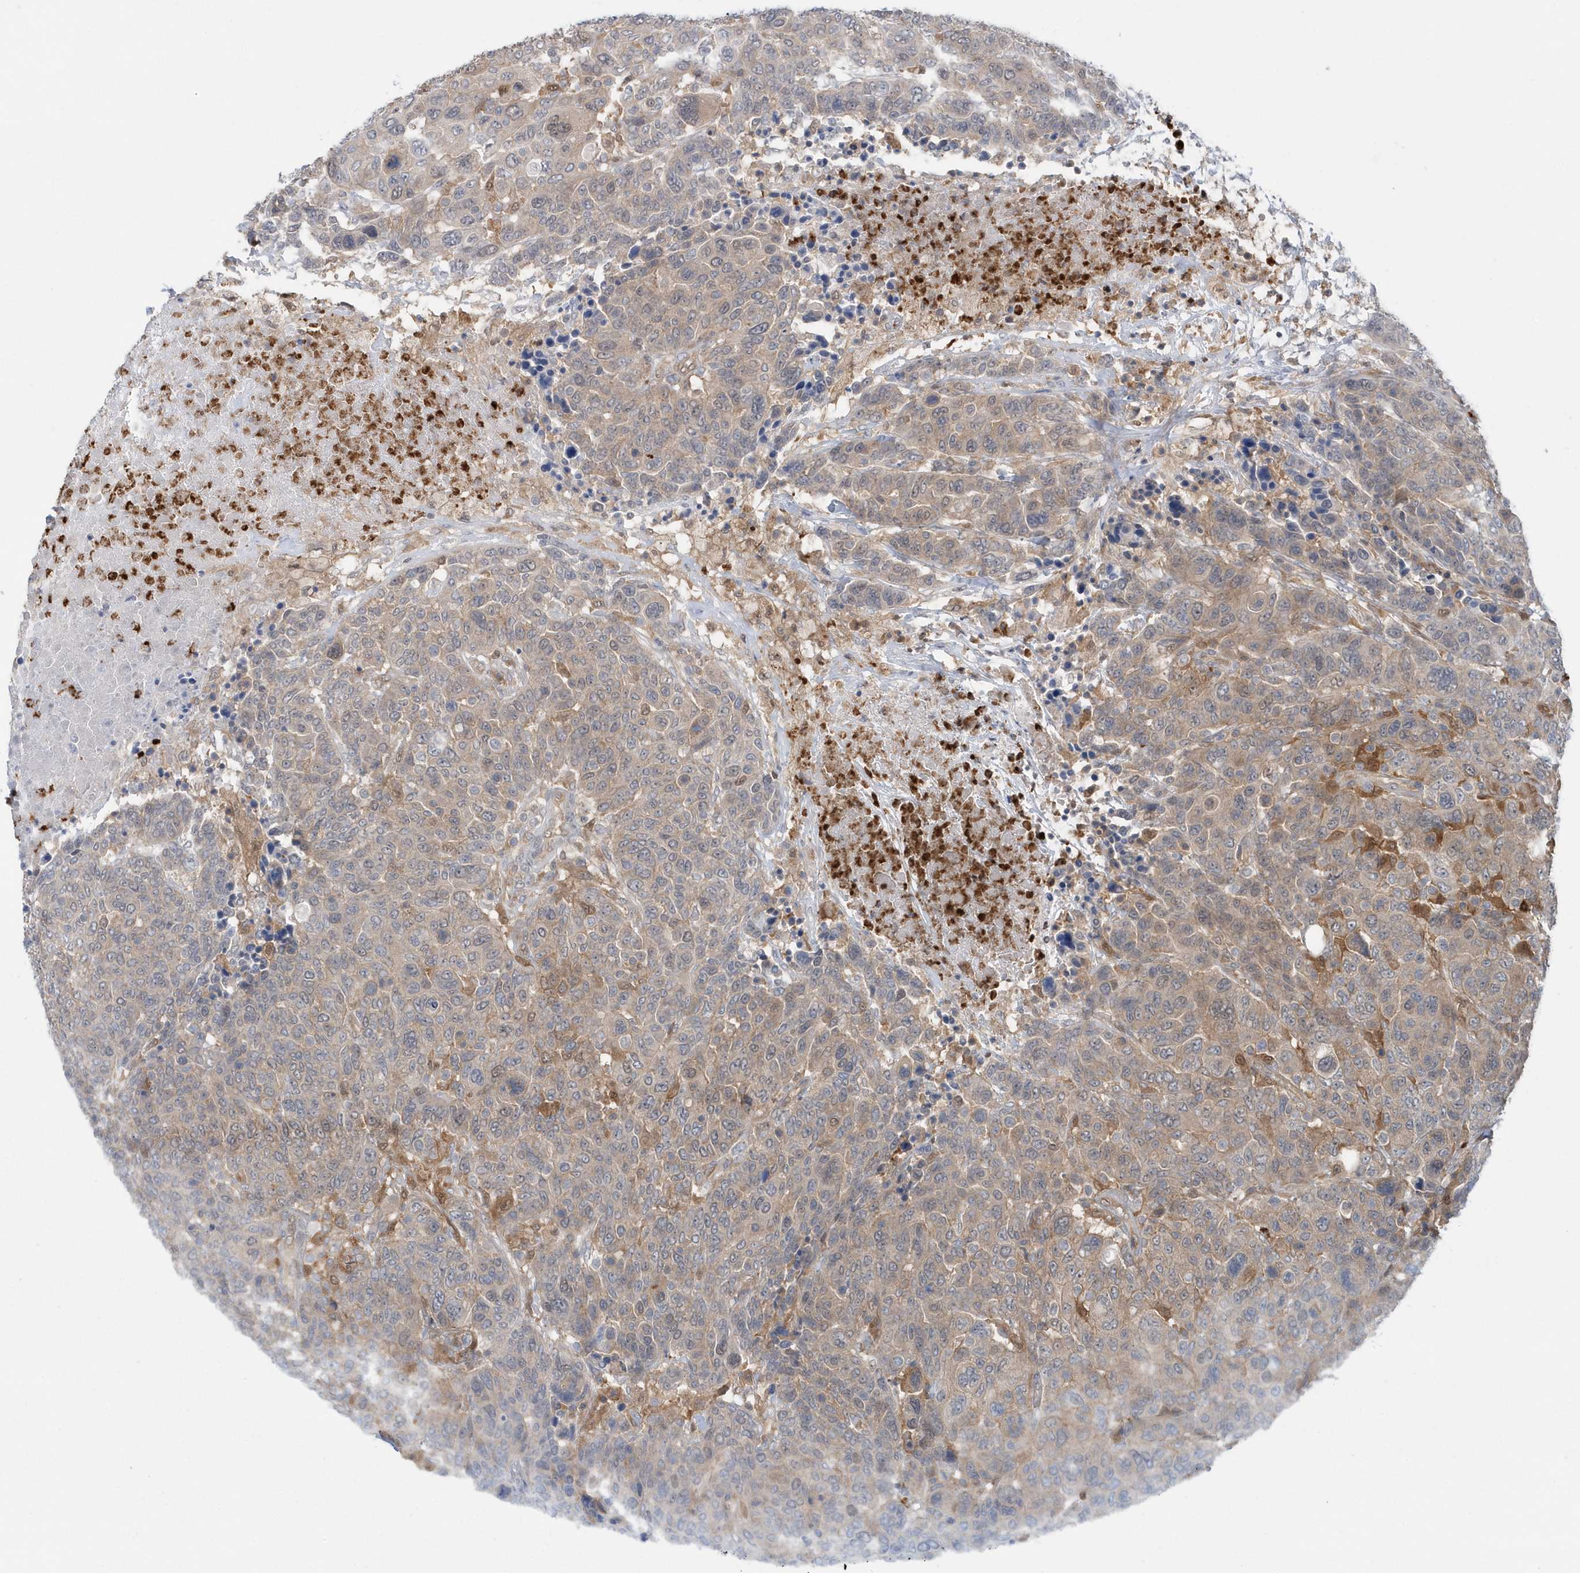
{"staining": {"intensity": "weak", "quantity": "<25%", "location": "cytoplasmic/membranous"}, "tissue": "breast cancer", "cell_type": "Tumor cells", "image_type": "cancer", "snomed": [{"axis": "morphology", "description": "Duct carcinoma"}, {"axis": "topography", "description": "Breast"}], "caption": "Immunohistochemistry image of neoplastic tissue: breast cancer (intraductal carcinoma) stained with DAB reveals no significant protein positivity in tumor cells.", "gene": "RNF7", "patient": {"sex": "female", "age": 37}}